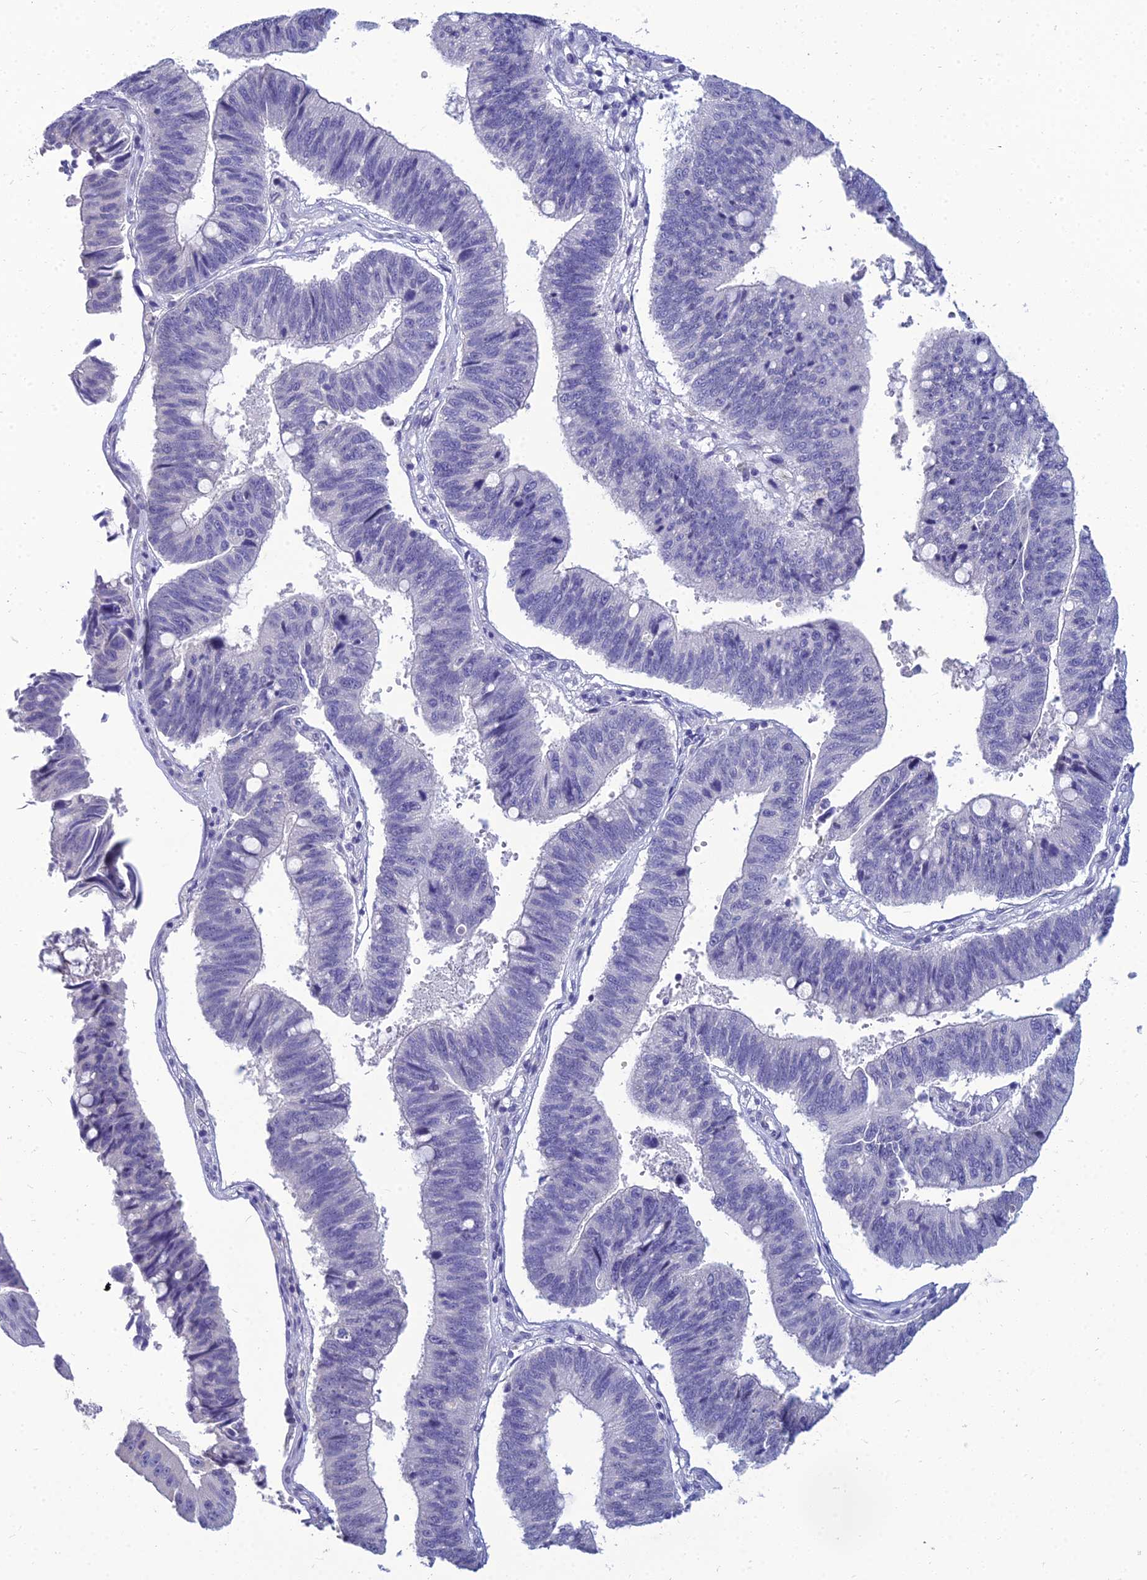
{"staining": {"intensity": "negative", "quantity": "none", "location": "none"}, "tissue": "stomach cancer", "cell_type": "Tumor cells", "image_type": "cancer", "snomed": [{"axis": "morphology", "description": "Adenocarcinoma, NOS"}, {"axis": "topography", "description": "Stomach"}], "caption": "Immunohistochemistry micrograph of neoplastic tissue: adenocarcinoma (stomach) stained with DAB (3,3'-diaminobenzidine) displays no significant protein expression in tumor cells.", "gene": "NPY", "patient": {"sex": "male", "age": 59}}